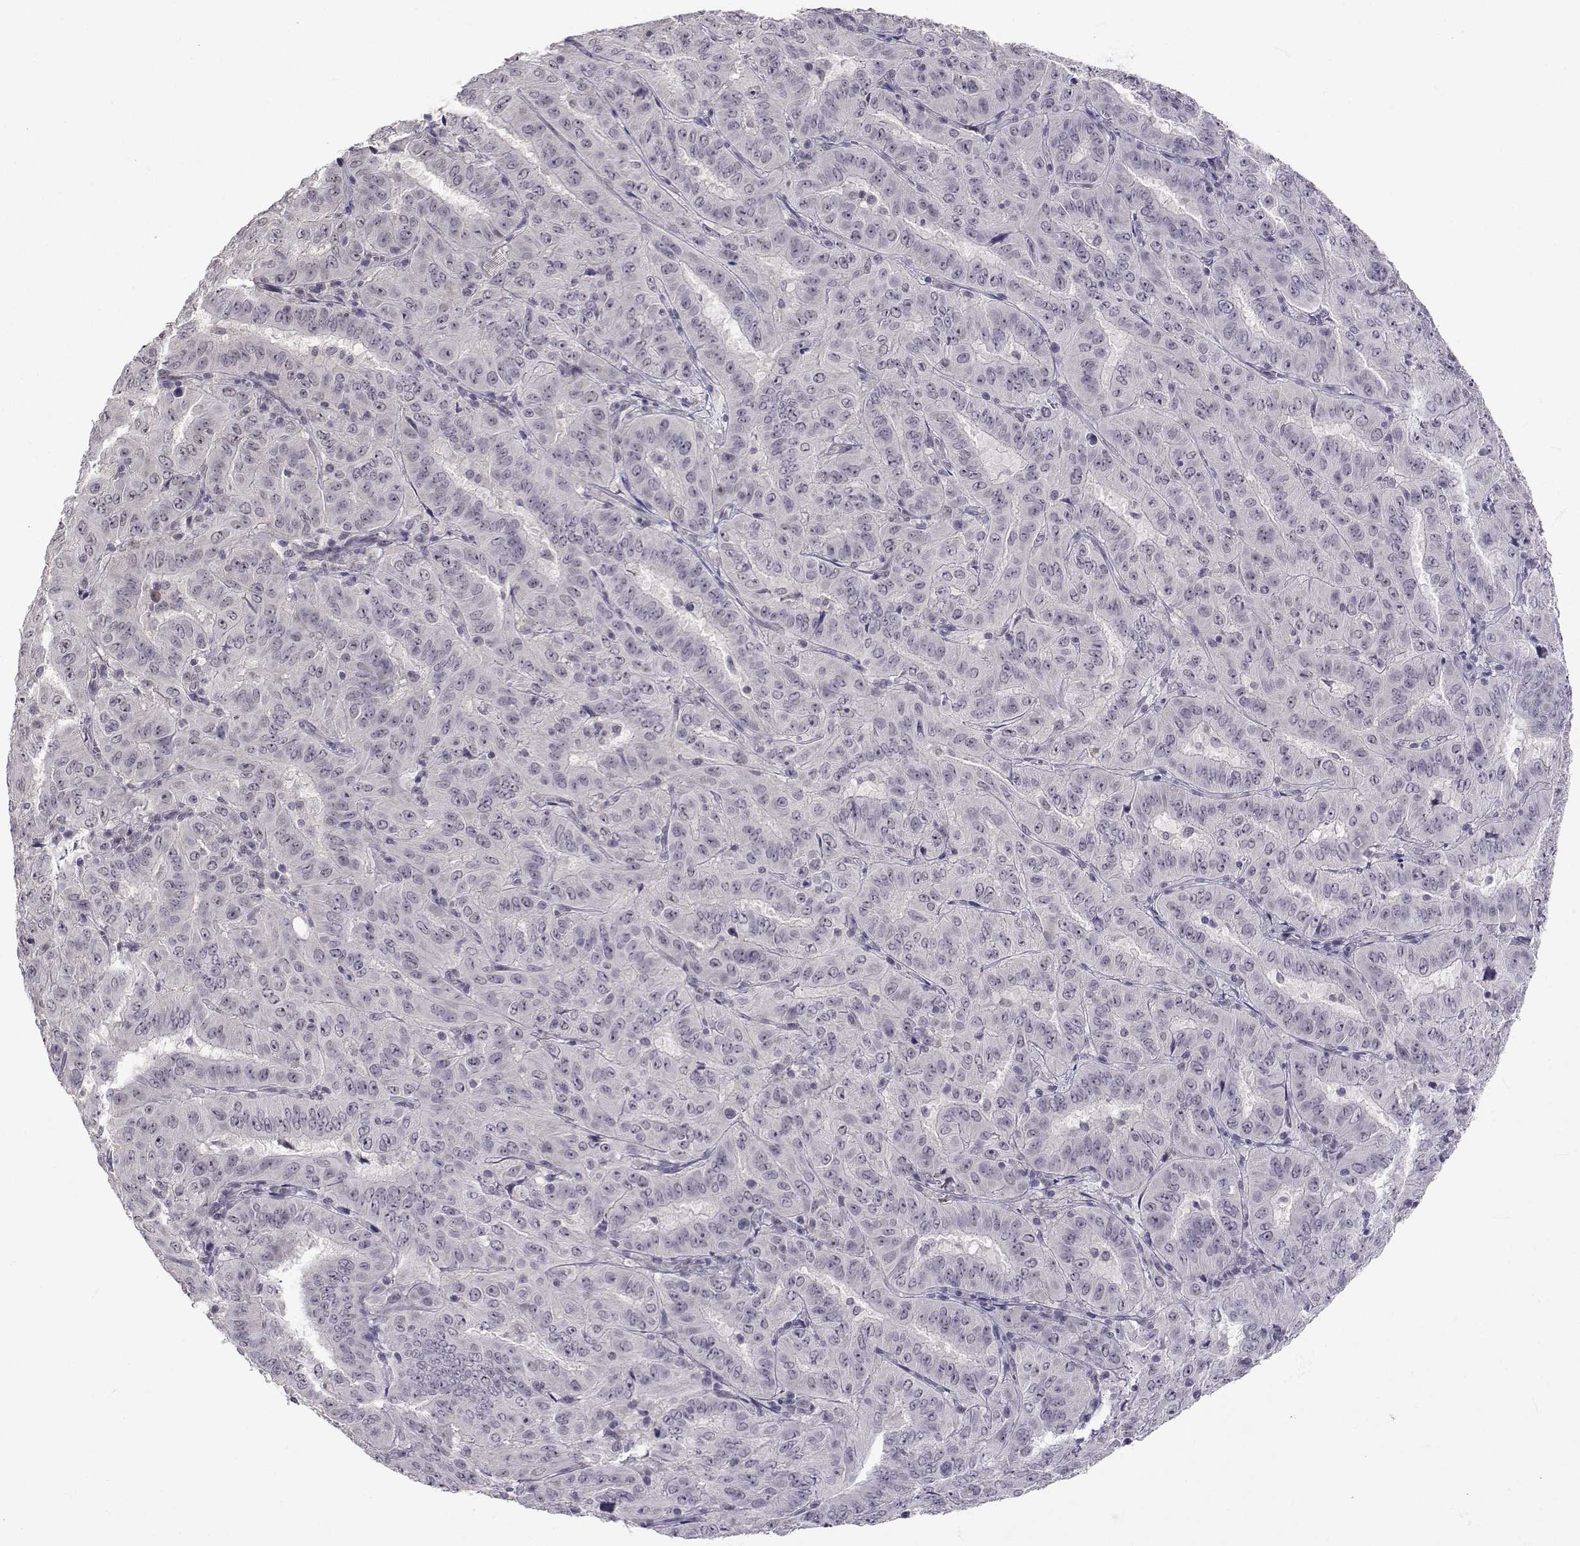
{"staining": {"intensity": "negative", "quantity": "none", "location": "none"}, "tissue": "pancreatic cancer", "cell_type": "Tumor cells", "image_type": "cancer", "snomed": [{"axis": "morphology", "description": "Adenocarcinoma, NOS"}, {"axis": "topography", "description": "Pancreas"}], "caption": "A high-resolution micrograph shows immunohistochemistry staining of pancreatic adenocarcinoma, which reveals no significant expression in tumor cells.", "gene": "SLC6A3", "patient": {"sex": "male", "age": 63}}